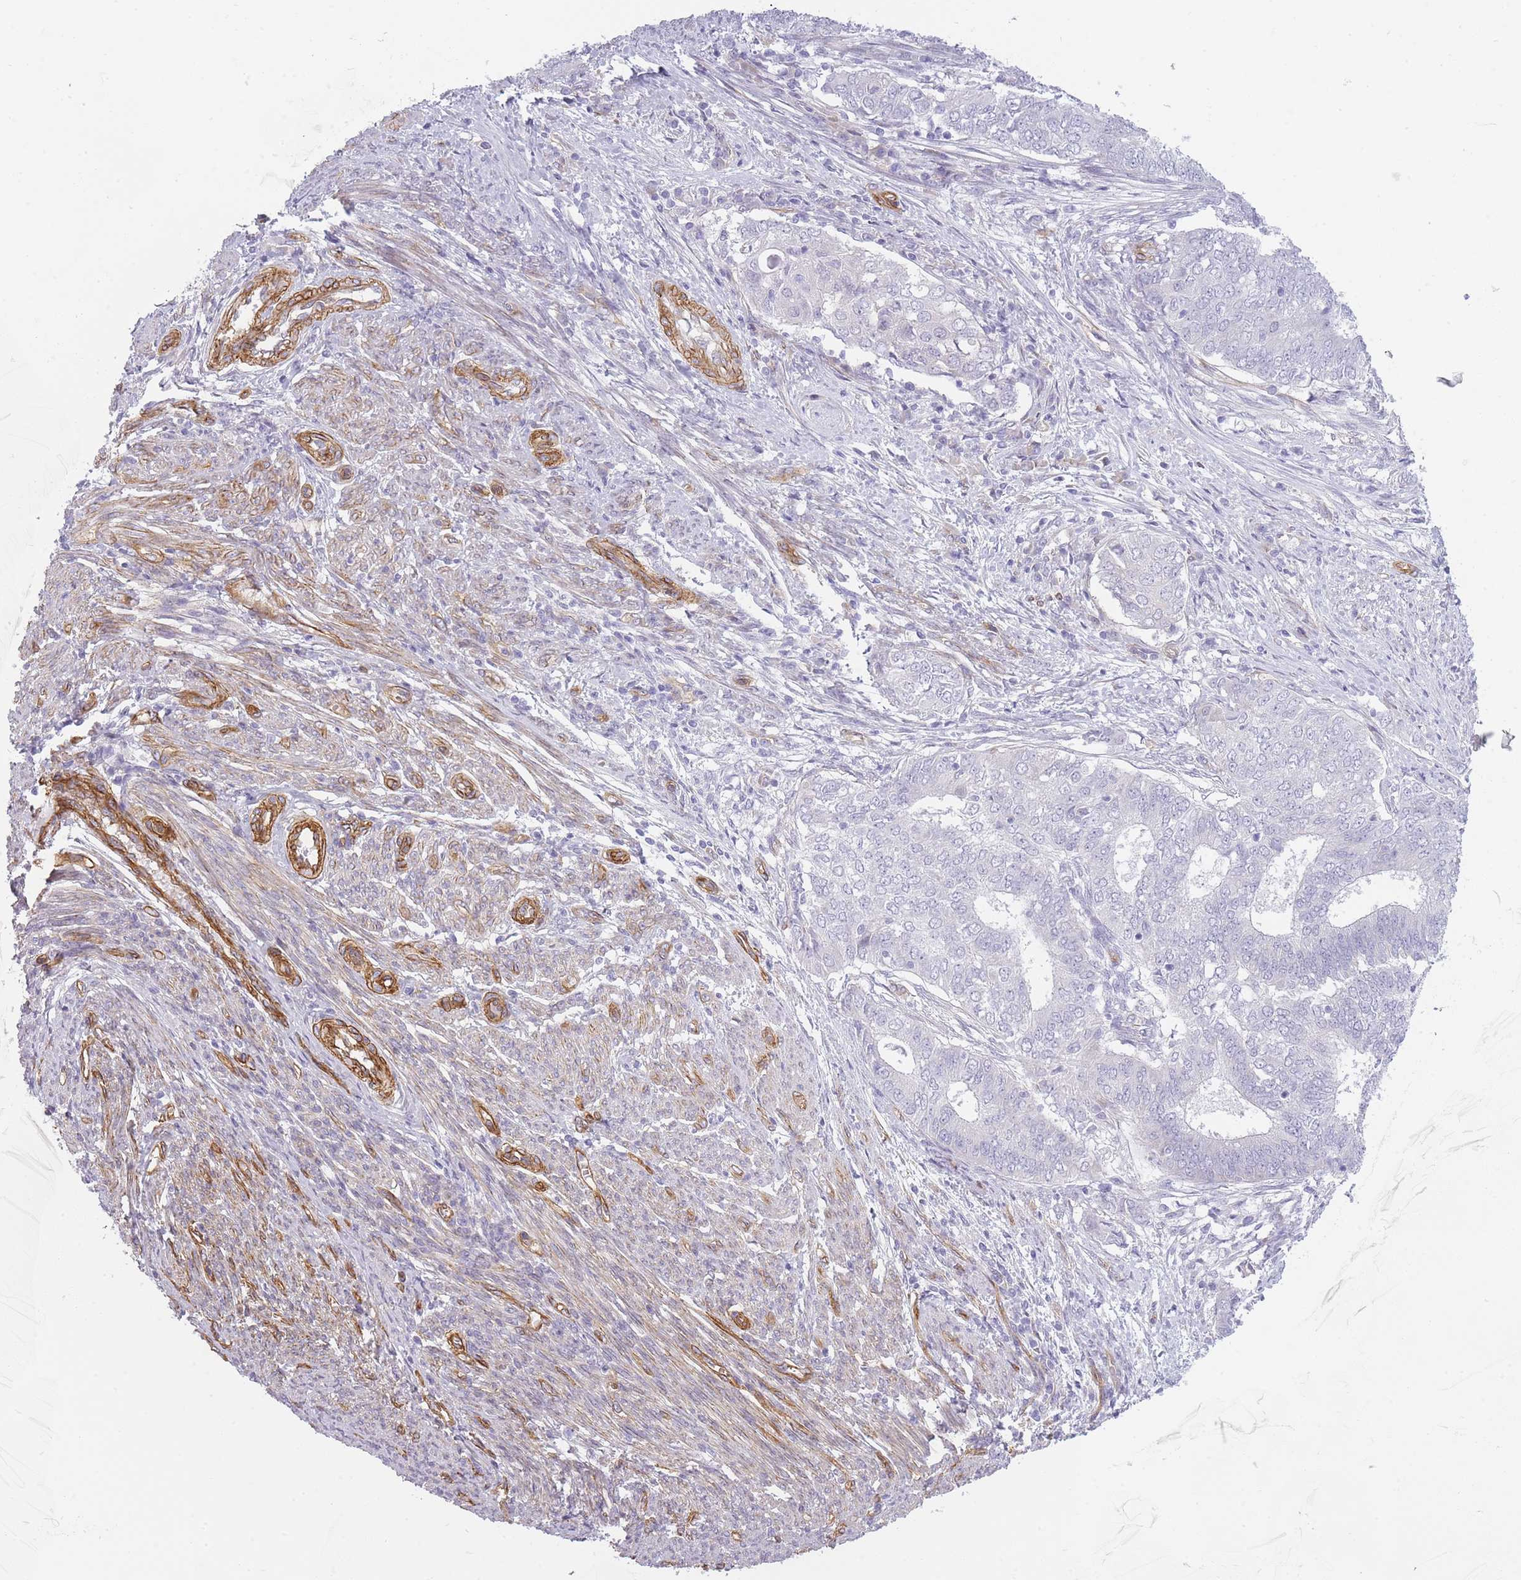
{"staining": {"intensity": "negative", "quantity": "none", "location": "none"}, "tissue": "endometrial cancer", "cell_type": "Tumor cells", "image_type": "cancer", "snomed": [{"axis": "morphology", "description": "Adenocarcinoma, NOS"}, {"axis": "topography", "description": "Endometrium"}], "caption": "Protein analysis of endometrial cancer reveals no significant expression in tumor cells.", "gene": "OR6B3", "patient": {"sex": "female", "age": 62}}